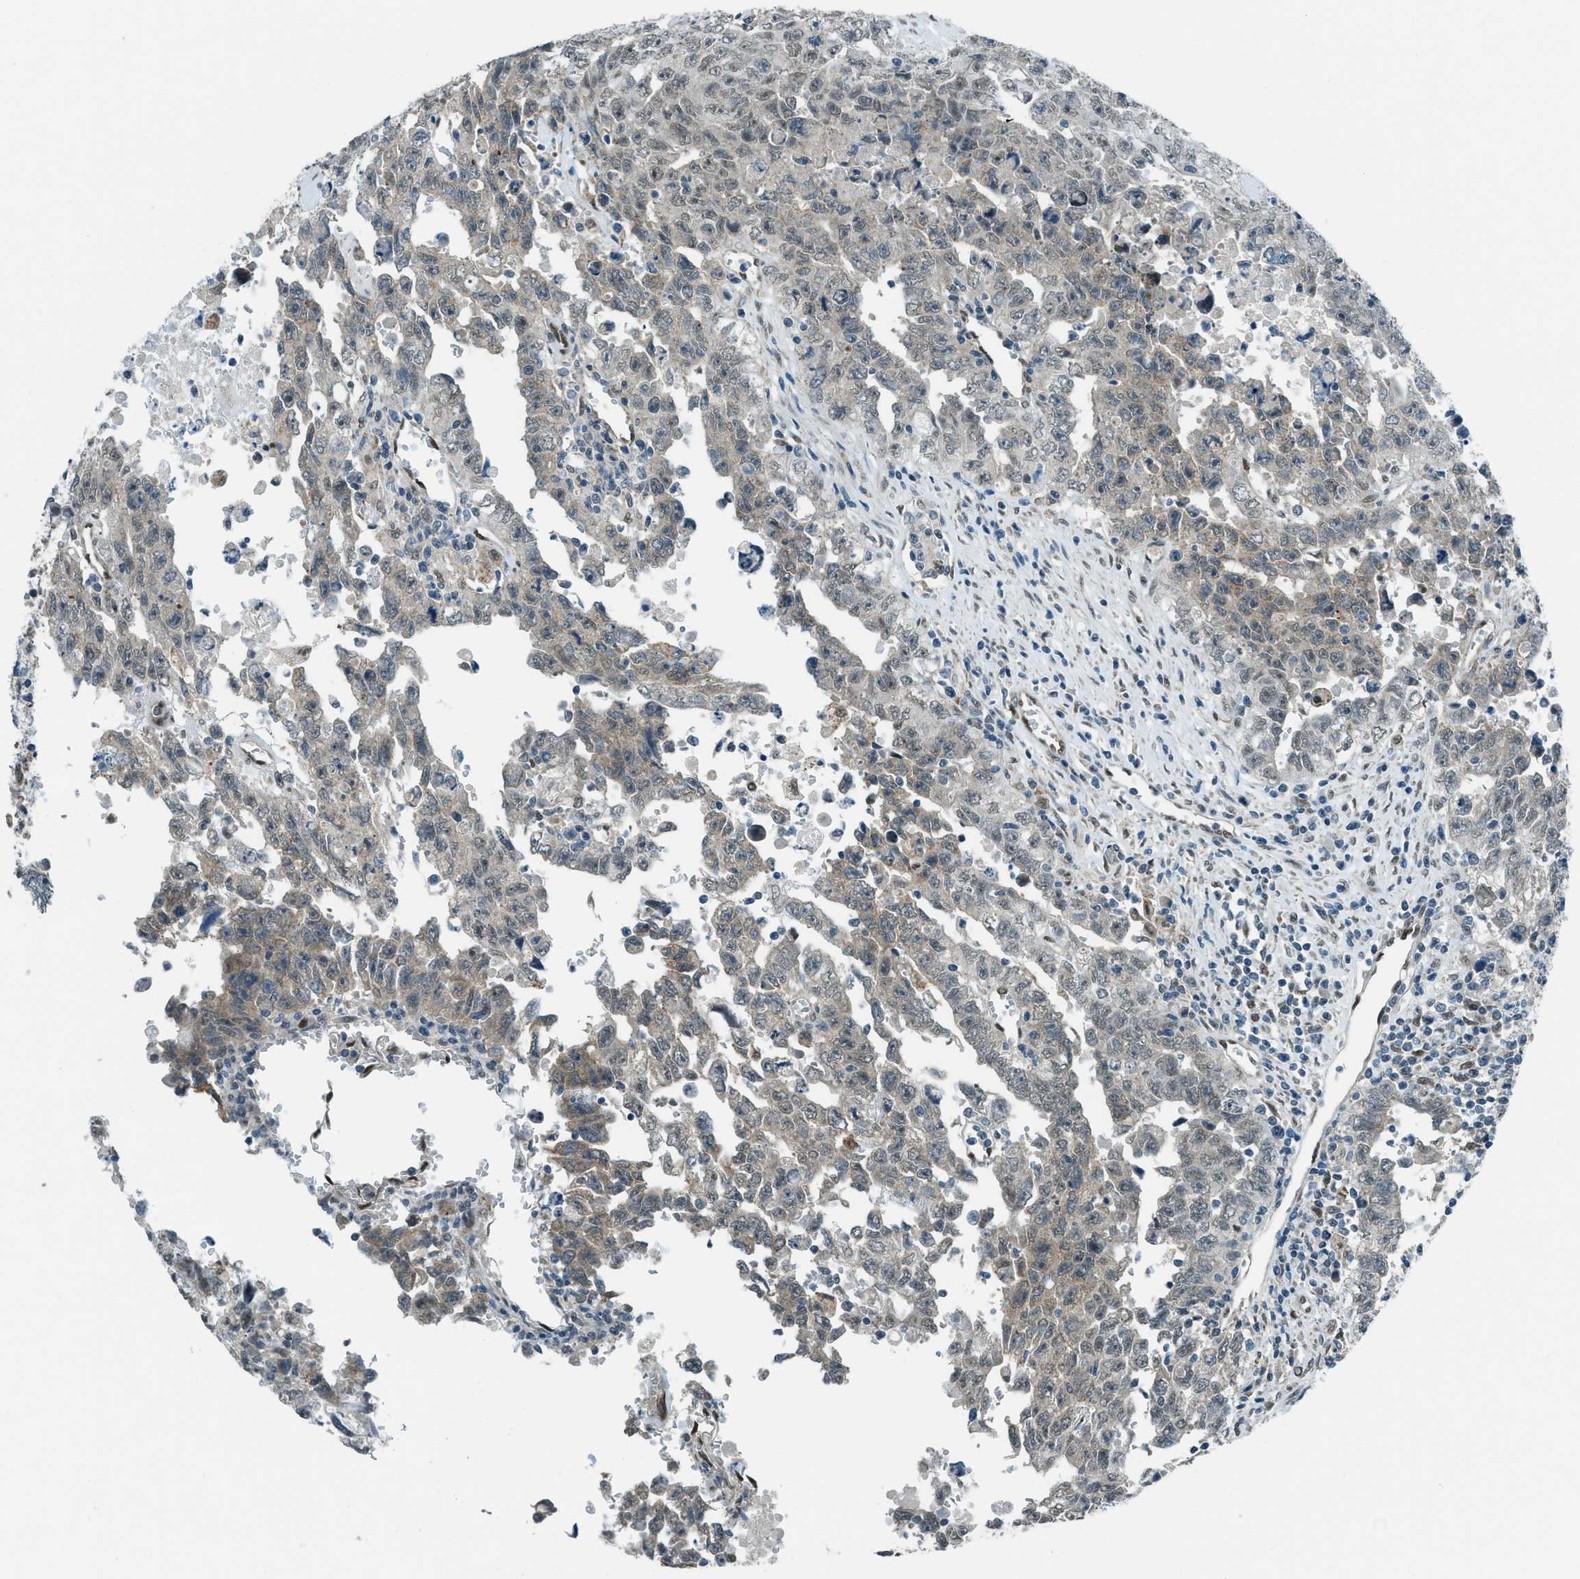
{"staining": {"intensity": "negative", "quantity": "none", "location": "none"}, "tissue": "testis cancer", "cell_type": "Tumor cells", "image_type": "cancer", "snomed": [{"axis": "morphology", "description": "Carcinoma, Embryonal, NOS"}, {"axis": "topography", "description": "Testis"}], "caption": "A high-resolution image shows immunohistochemistry (IHC) staining of embryonal carcinoma (testis), which demonstrates no significant staining in tumor cells.", "gene": "NPEPL1", "patient": {"sex": "male", "age": 28}}